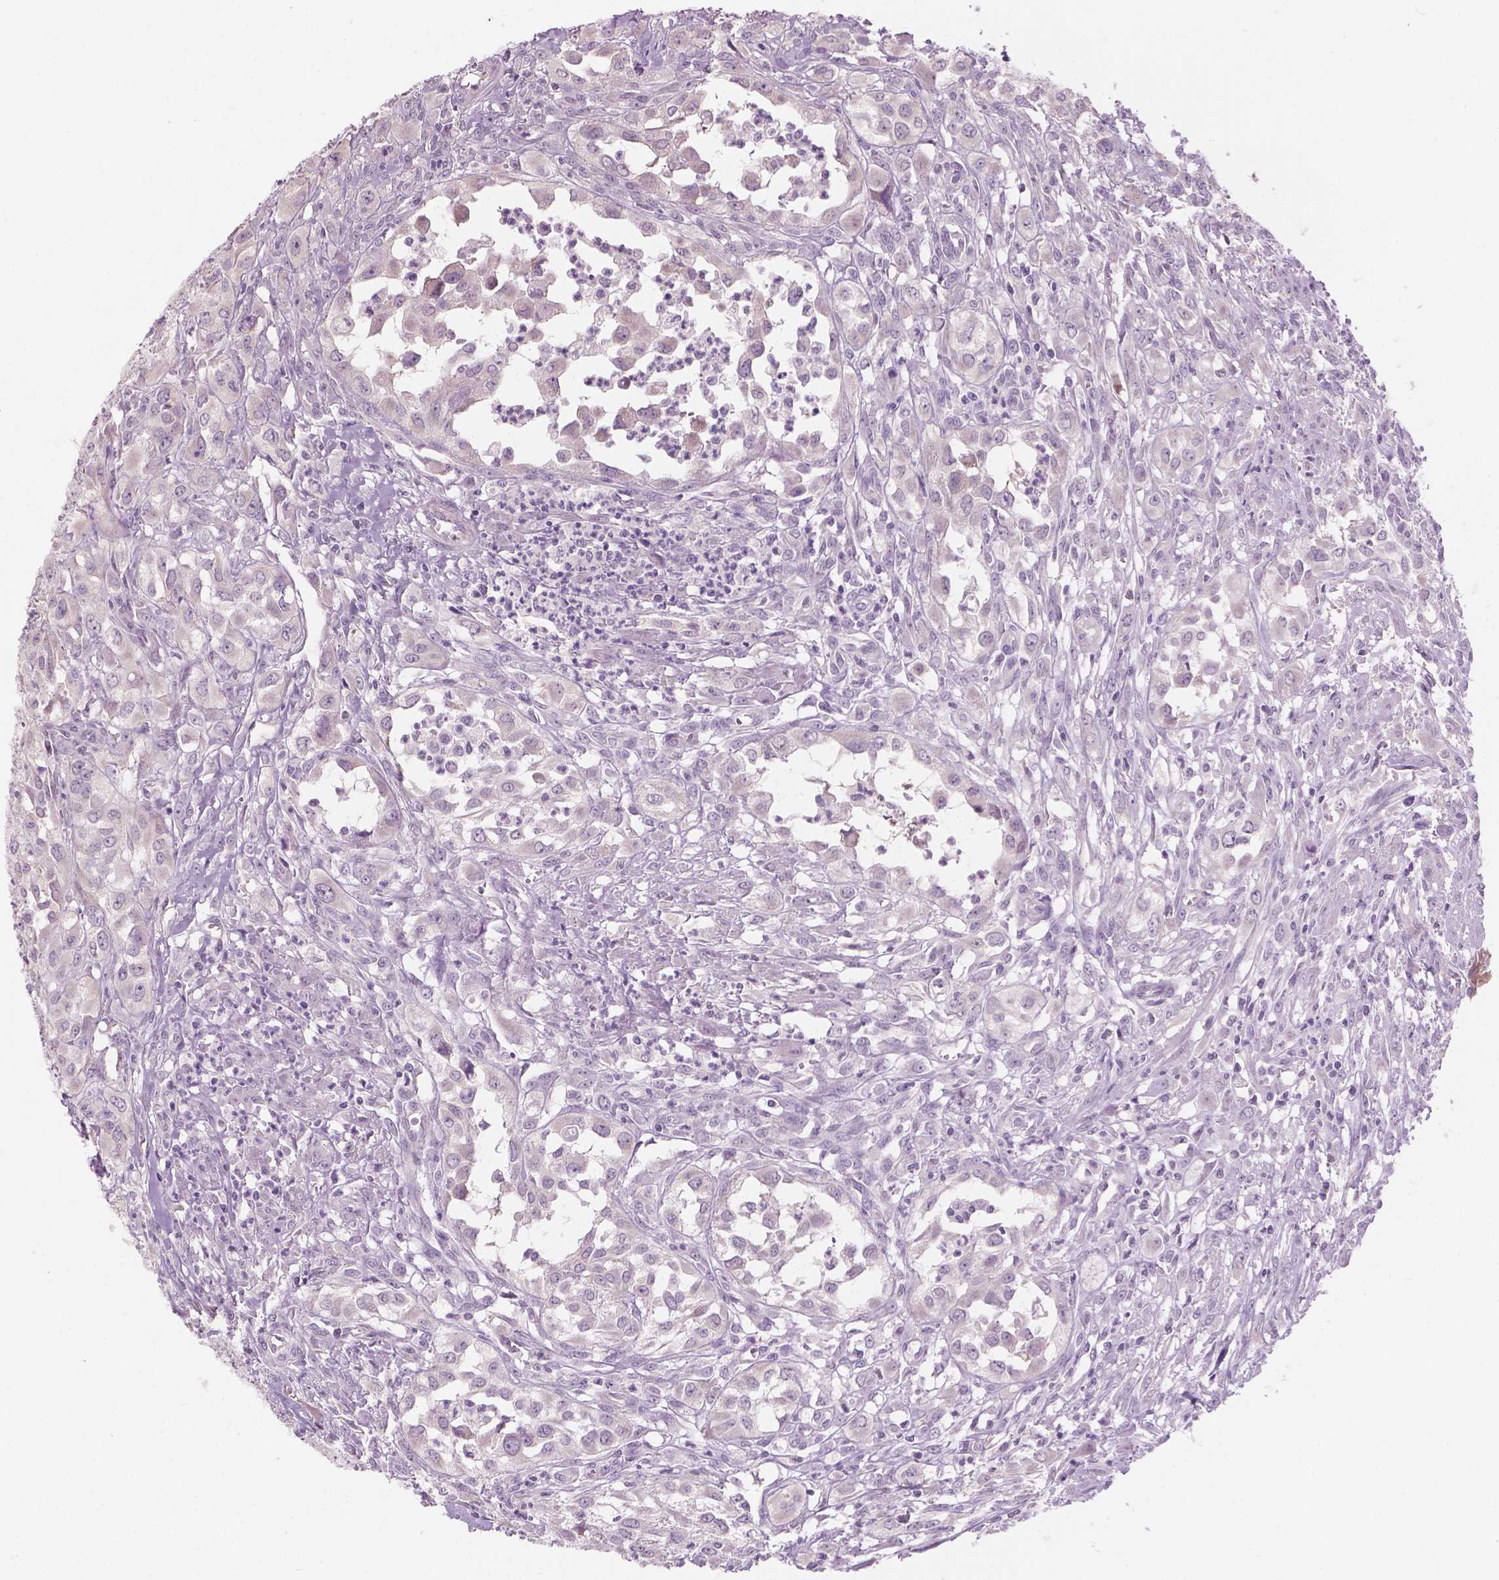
{"staining": {"intensity": "negative", "quantity": "none", "location": "none"}, "tissue": "urothelial cancer", "cell_type": "Tumor cells", "image_type": "cancer", "snomed": [{"axis": "morphology", "description": "Urothelial carcinoma, High grade"}, {"axis": "topography", "description": "Urinary bladder"}], "caption": "An immunohistochemistry micrograph of high-grade urothelial carcinoma is shown. There is no staining in tumor cells of high-grade urothelial carcinoma.", "gene": "CFAP126", "patient": {"sex": "male", "age": 67}}